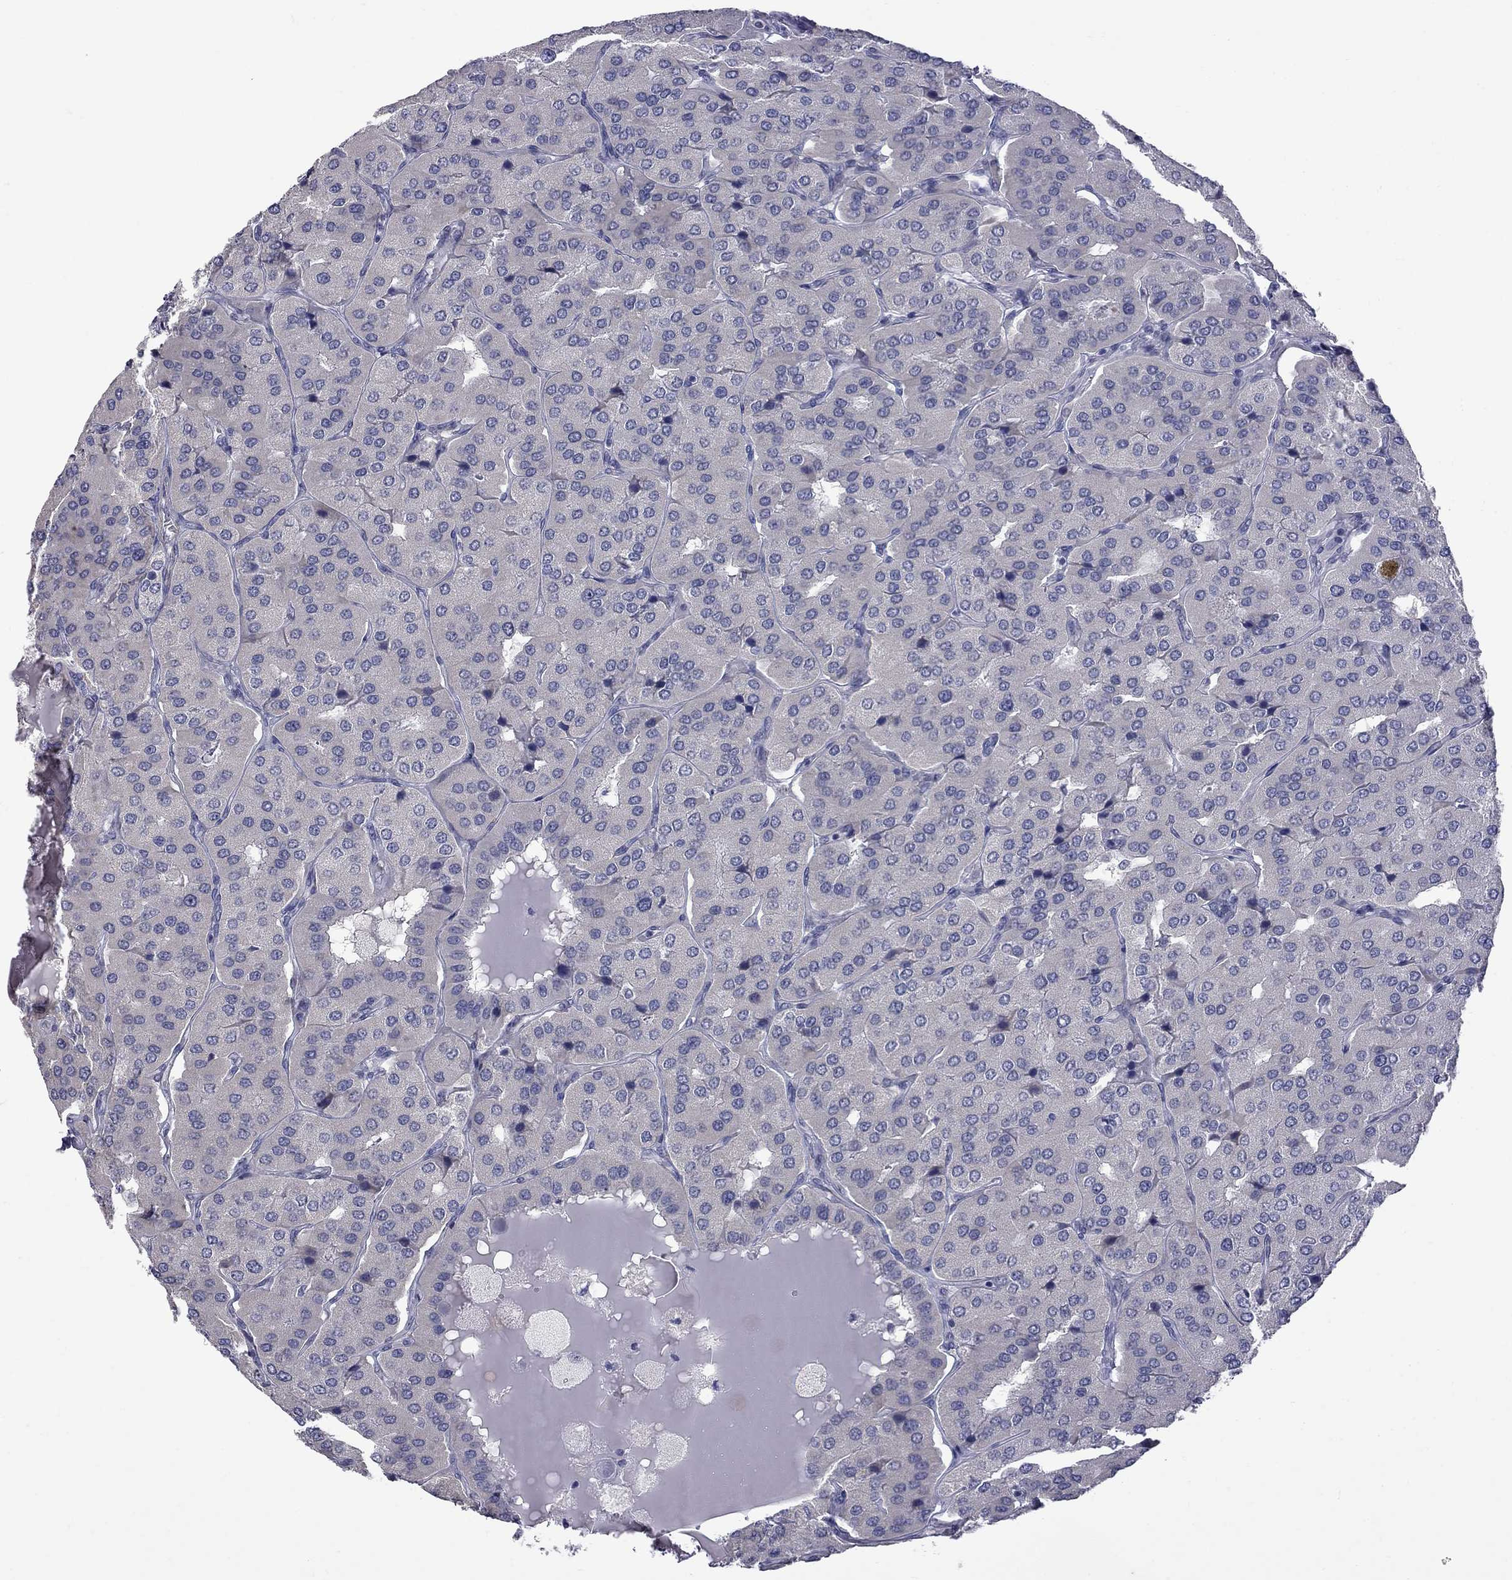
{"staining": {"intensity": "negative", "quantity": "none", "location": "none"}, "tissue": "parathyroid gland", "cell_type": "Glandular cells", "image_type": "normal", "snomed": [{"axis": "morphology", "description": "Normal tissue, NOS"}, {"axis": "morphology", "description": "Adenoma, NOS"}, {"axis": "topography", "description": "Parathyroid gland"}], "caption": "Immunohistochemistry (IHC) image of normal human parathyroid gland stained for a protein (brown), which displays no positivity in glandular cells.", "gene": "GSG1L", "patient": {"sex": "female", "age": 86}}